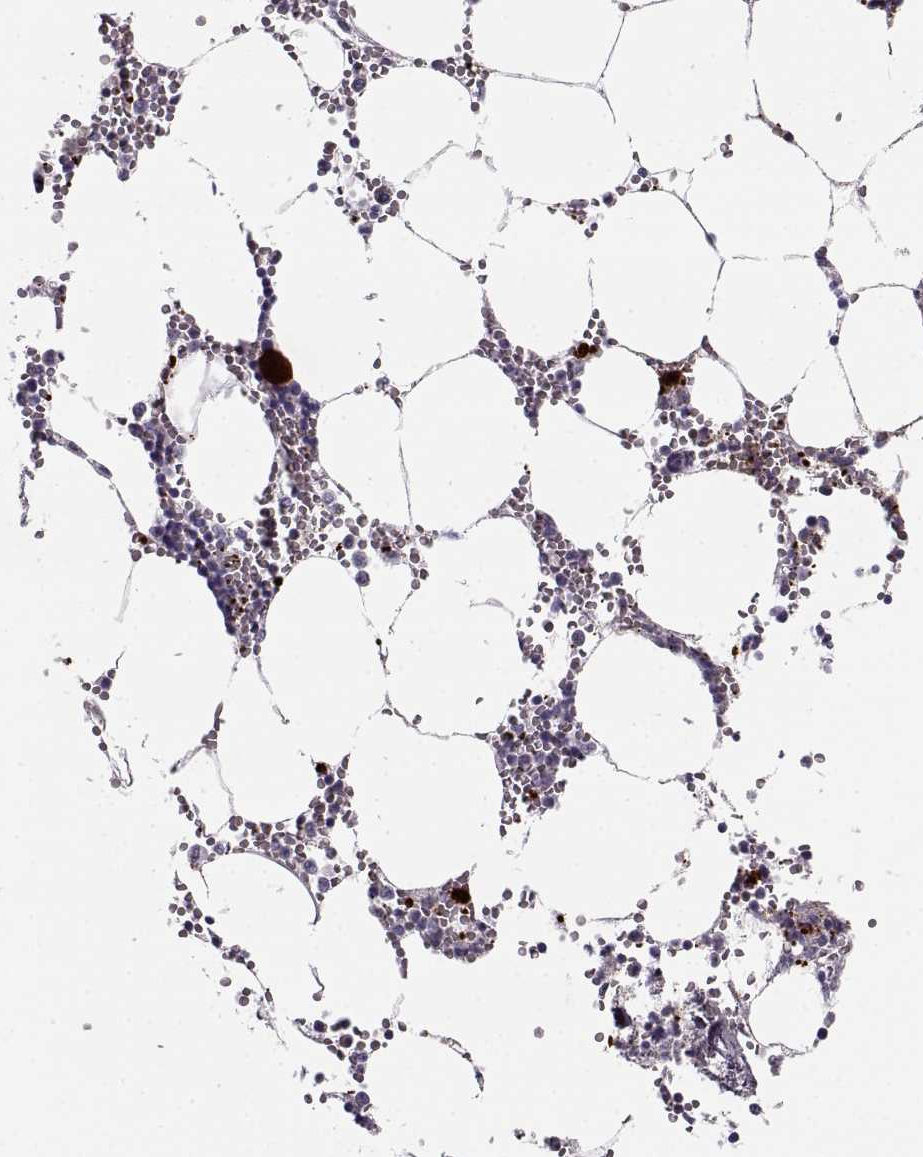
{"staining": {"intensity": "strong", "quantity": "<25%", "location": "cytoplasmic/membranous"}, "tissue": "bone marrow", "cell_type": "Hematopoietic cells", "image_type": "normal", "snomed": [{"axis": "morphology", "description": "Normal tissue, NOS"}, {"axis": "topography", "description": "Bone marrow"}], "caption": "Immunohistochemistry (IHC) staining of unremarkable bone marrow, which exhibits medium levels of strong cytoplasmic/membranous positivity in about <25% of hematopoietic cells indicating strong cytoplasmic/membranous protein positivity. The staining was performed using DAB (brown) for protein detection and nuclei were counterstained in hematoxylin (blue).", "gene": "KLF17", "patient": {"sex": "male", "age": 54}}